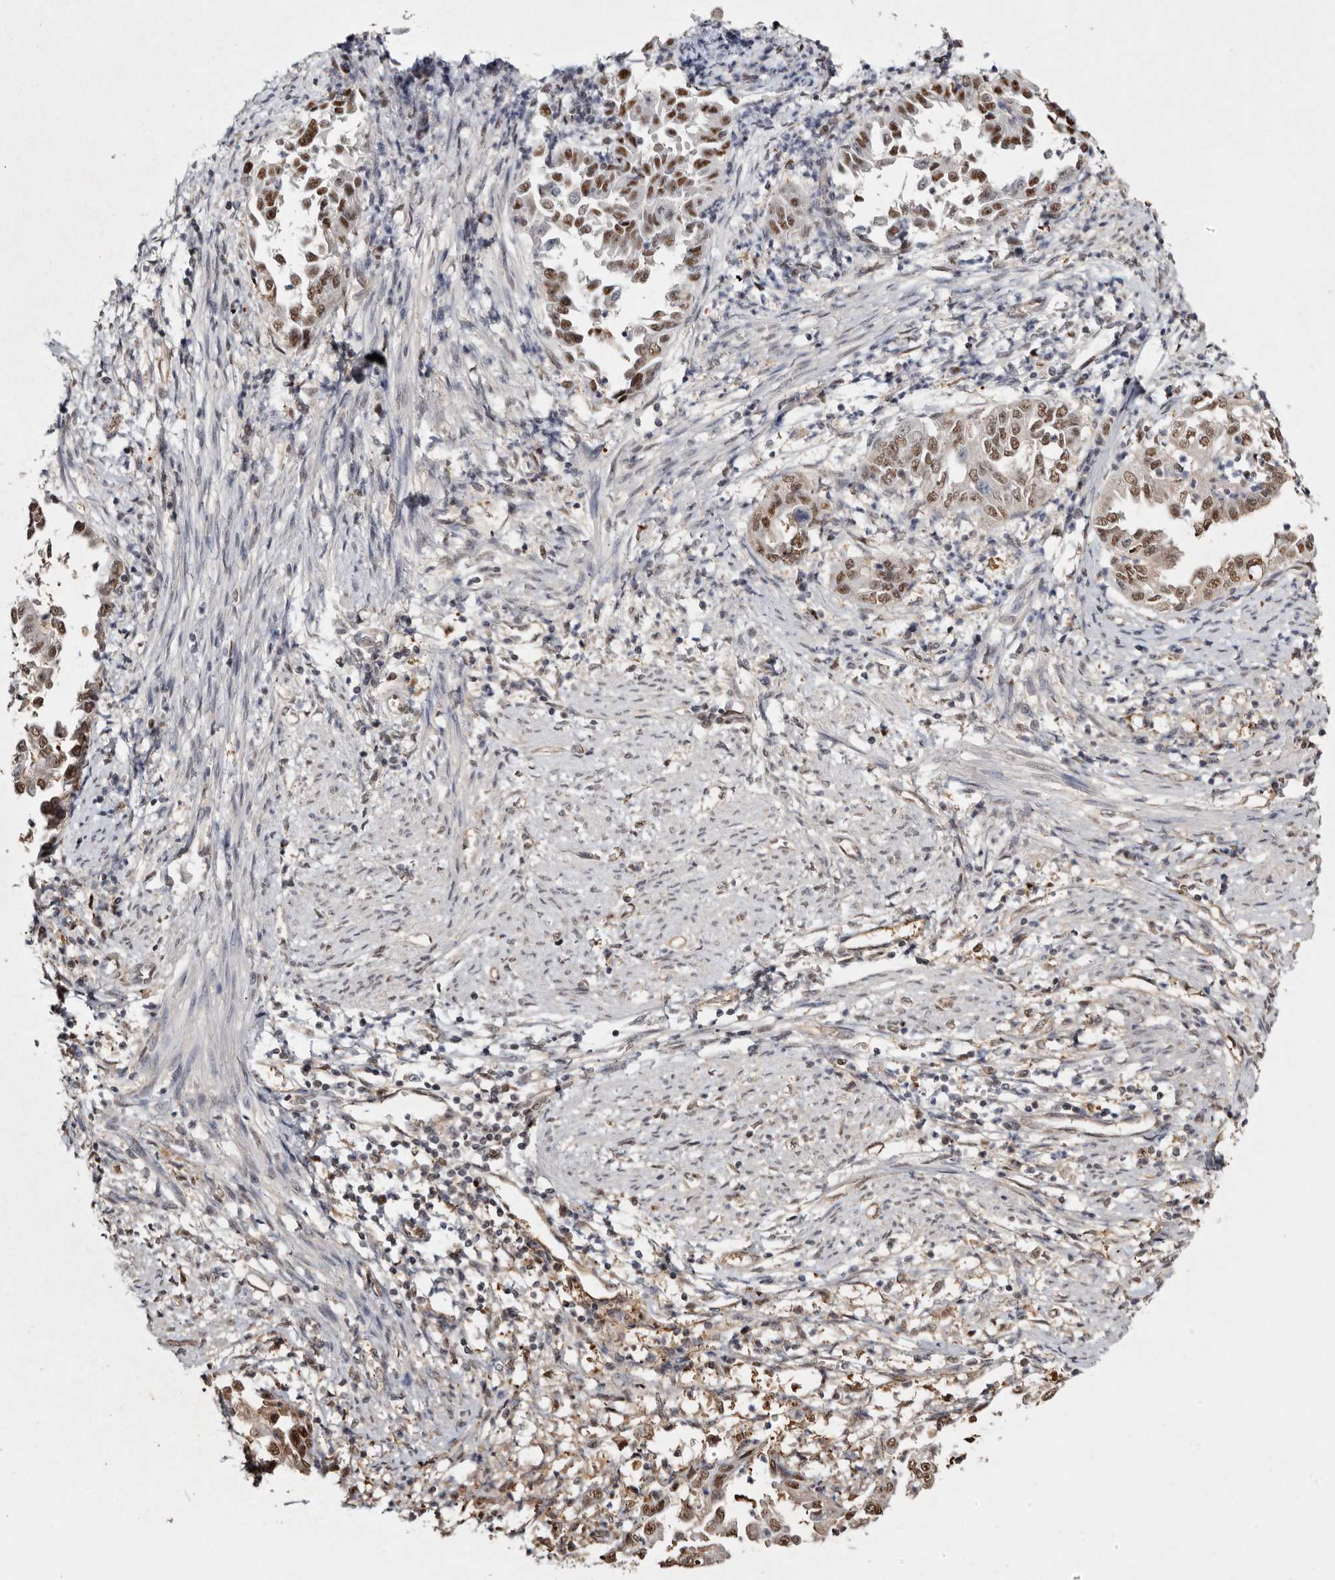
{"staining": {"intensity": "moderate", "quantity": ">75%", "location": "nuclear"}, "tissue": "endometrial cancer", "cell_type": "Tumor cells", "image_type": "cancer", "snomed": [{"axis": "morphology", "description": "Adenocarcinoma, NOS"}, {"axis": "topography", "description": "Endometrium"}], "caption": "Immunohistochemical staining of human adenocarcinoma (endometrial) exhibits moderate nuclear protein positivity in about >75% of tumor cells.", "gene": "PSMA5", "patient": {"sex": "female", "age": 85}}